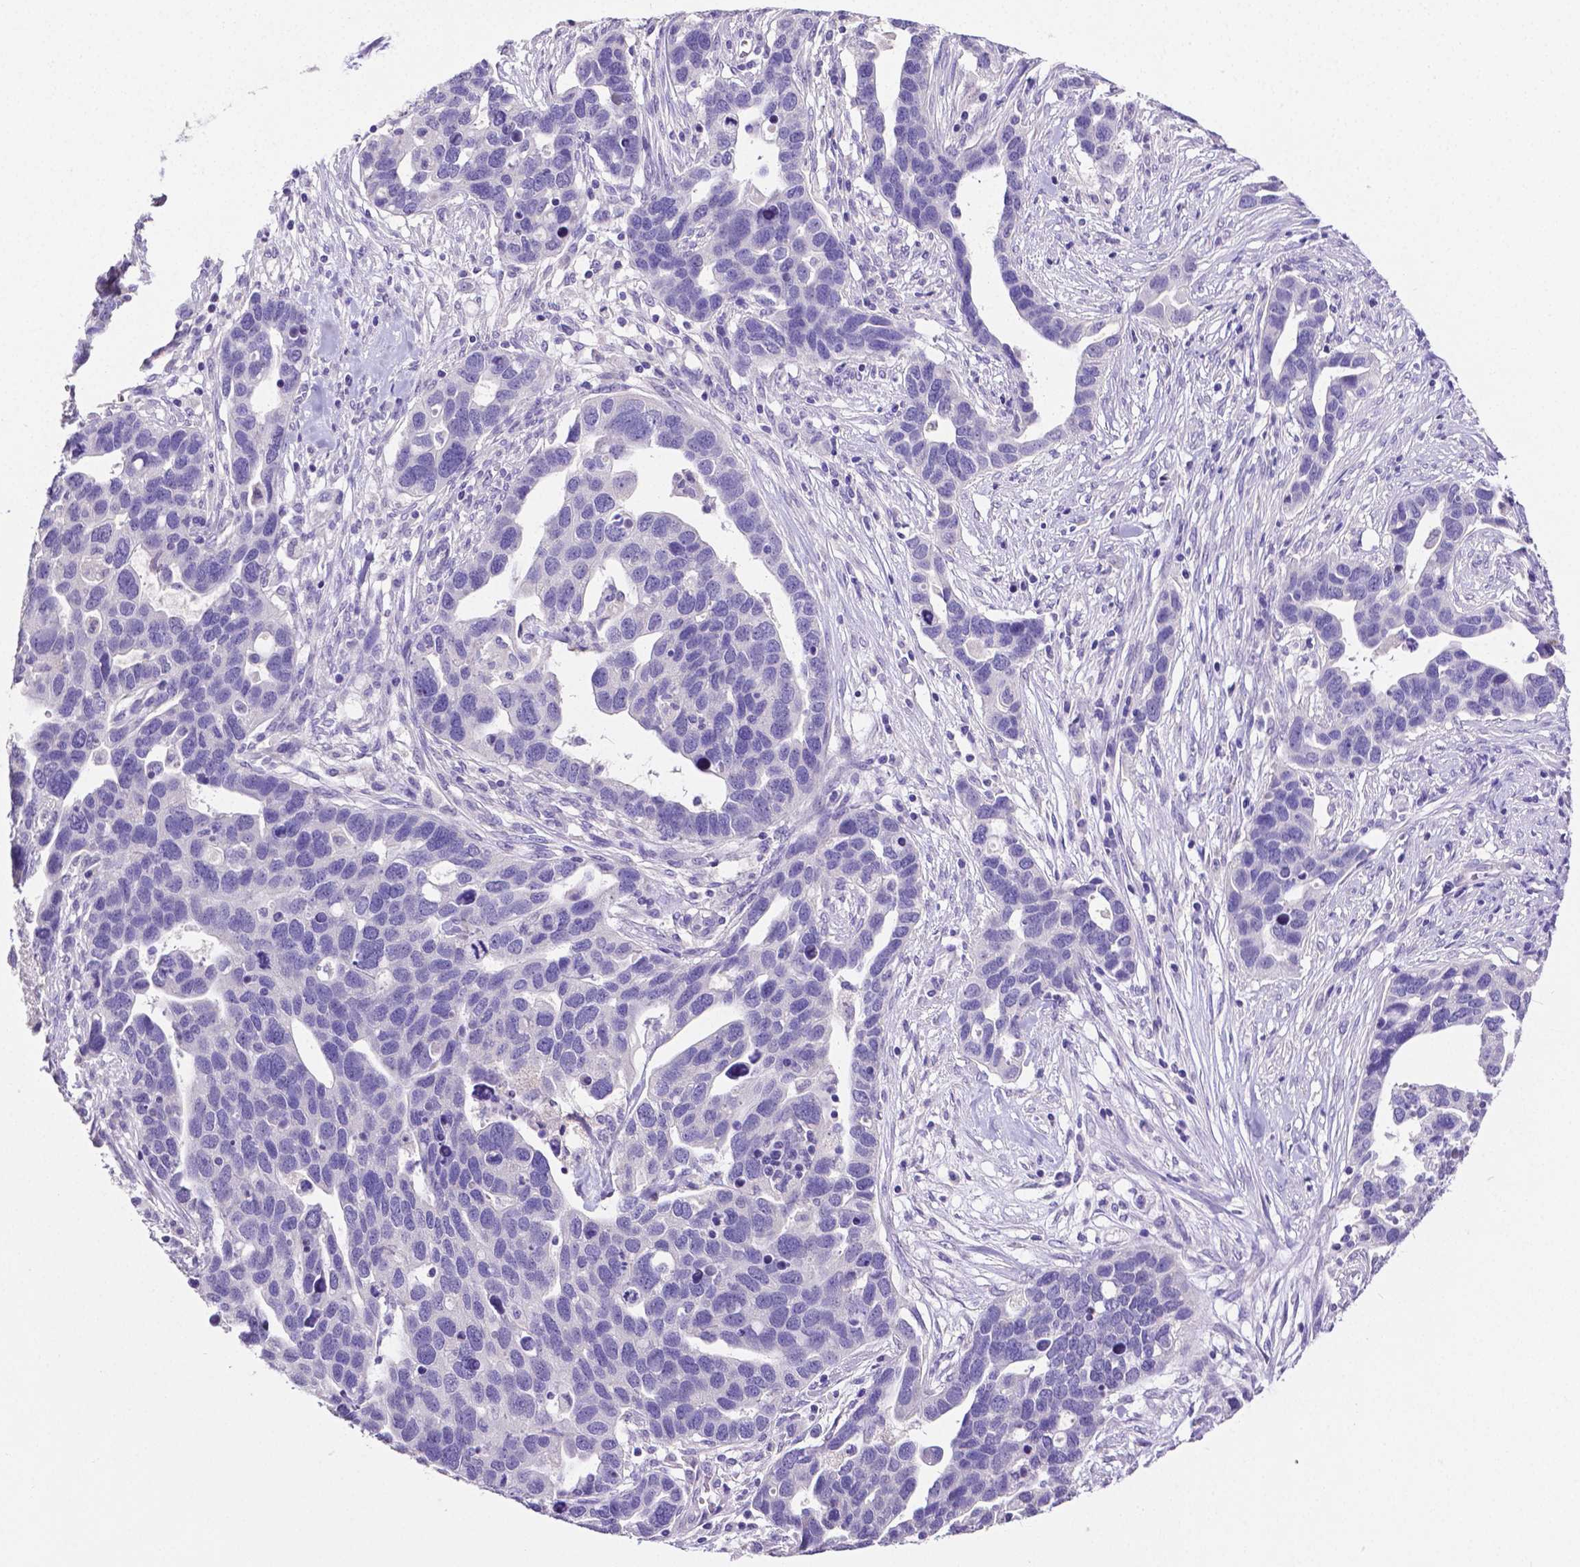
{"staining": {"intensity": "negative", "quantity": "none", "location": "none"}, "tissue": "ovarian cancer", "cell_type": "Tumor cells", "image_type": "cancer", "snomed": [{"axis": "morphology", "description": "Cystadenocarcinoma, serous, NOS"}, {"axis": "topography", "description": "Ovary"}], "caption": "A micrograph of human ovarian cancer (serous cystadenocarcinoma) is negative for staining in tumor cells.", "gene": "MMP9", "patient": {"sex": "female", "age": 54}}